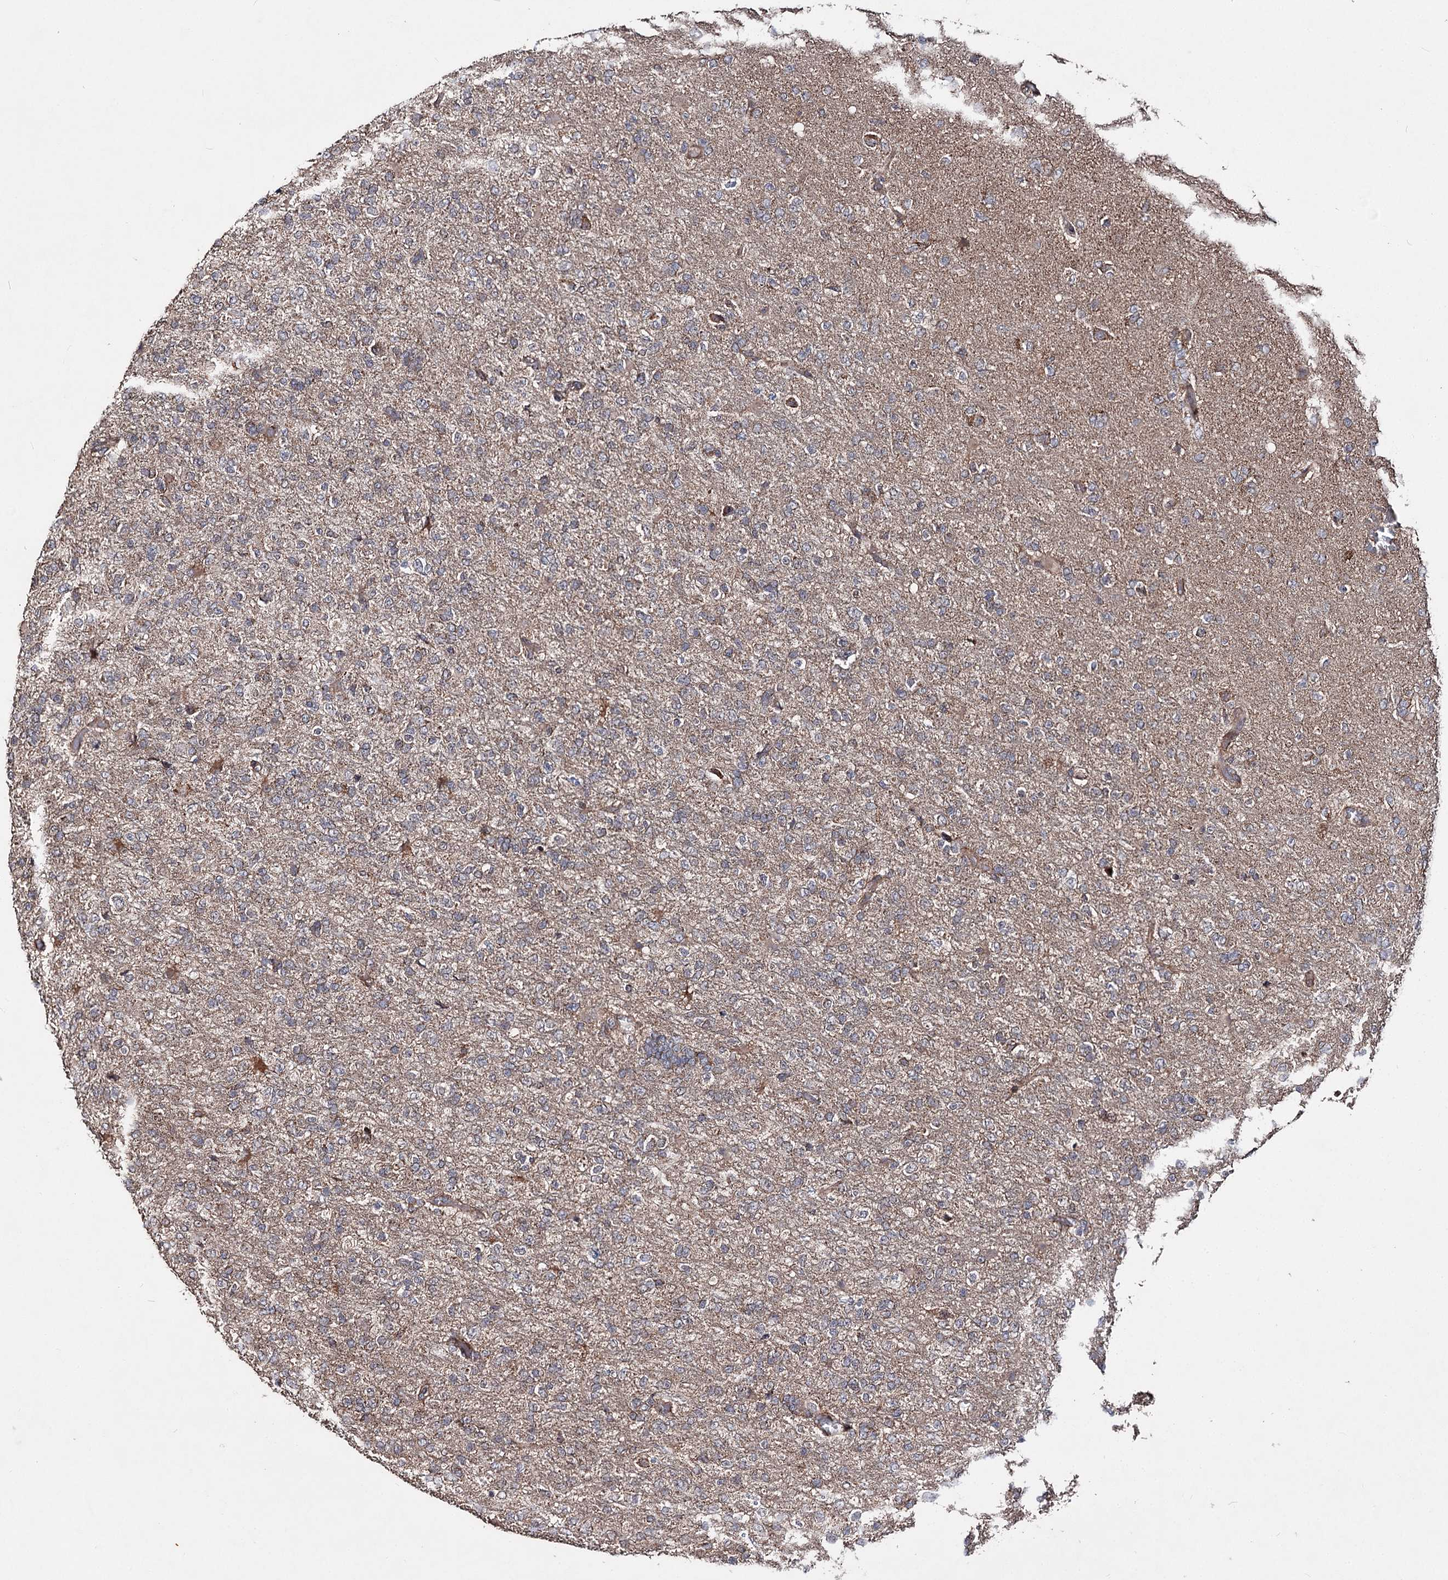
{"staining": {"intensity": "weak", "quantity": "25%-75%", "location": "cytoplasmic/membranous"}, "tissue": "glioma", "cell_type": "Tumor cells", "image_type": "cancer", "snomed": [{"axis": "morphology", "description": "Glioma, malignant, High grade"}, {"axis": "topography", "description": "Brain"}], "caption": "Protein expression analysis of glioma demonstrates weak cytoplasmic/membranous positivity in about 25%-75% of tumor cells.", "gene": "MINDY3", "patient": {"sex": "female", "age": 74}}